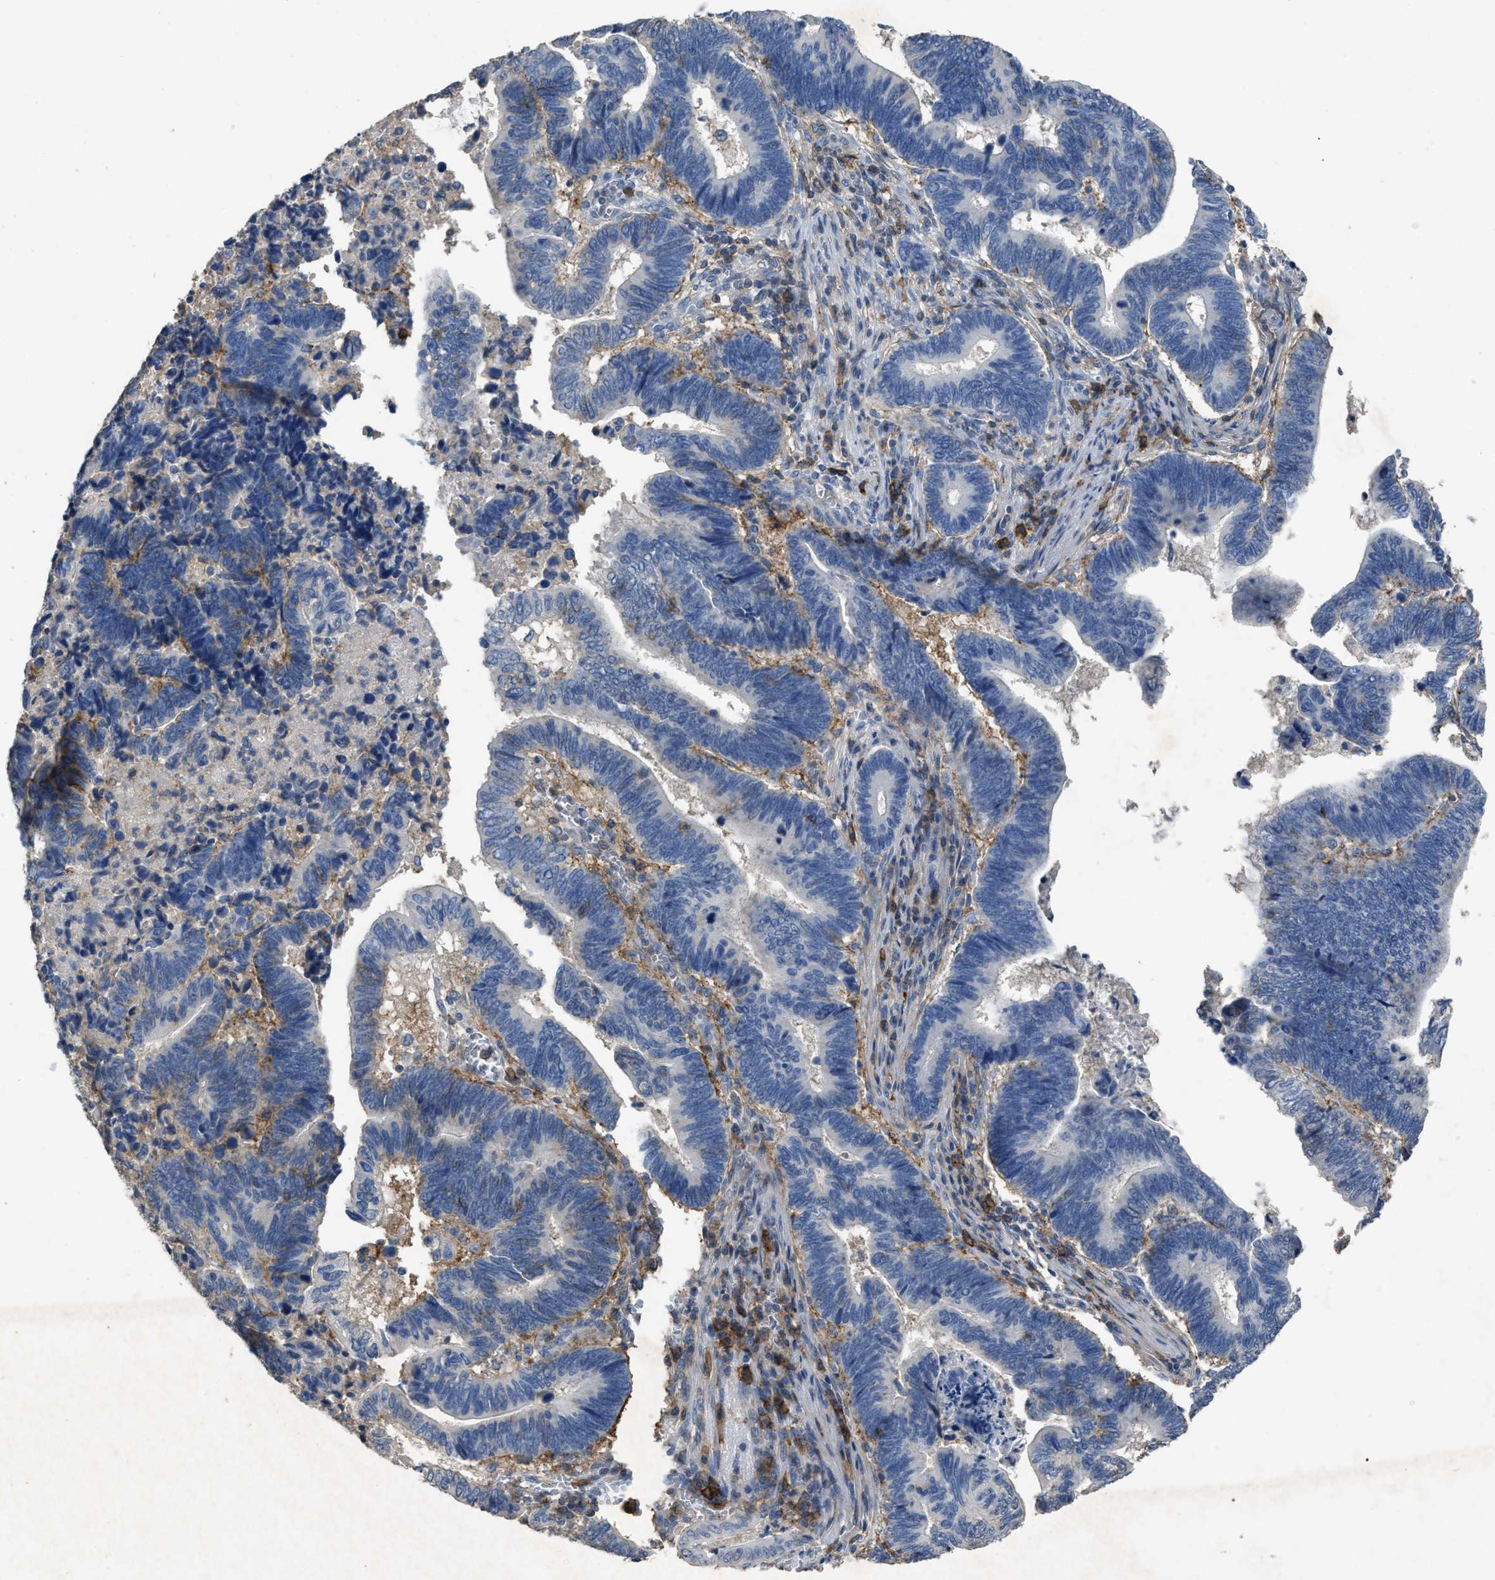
{"staining": {"intensity": "negative", "quantity": "none", "location": "none"}, "tissue": "pancreatic cancer", "cell_type": "Tumor cells", "image_type": "cancer", "snomed": [{"axis": "morphology", "description": "Adenocarcinoma, NOS"}, {"axis": "topography", "description": "Pancreas"}], "caption": "IHC micrograph of neoplastic tissue: human adenocarcinoma (pancreatic) stained with DAB displays no significant protein positivity in tumor cells.", "gene": "OR51E1", "patient": {"sex": "female", "age": 70}}